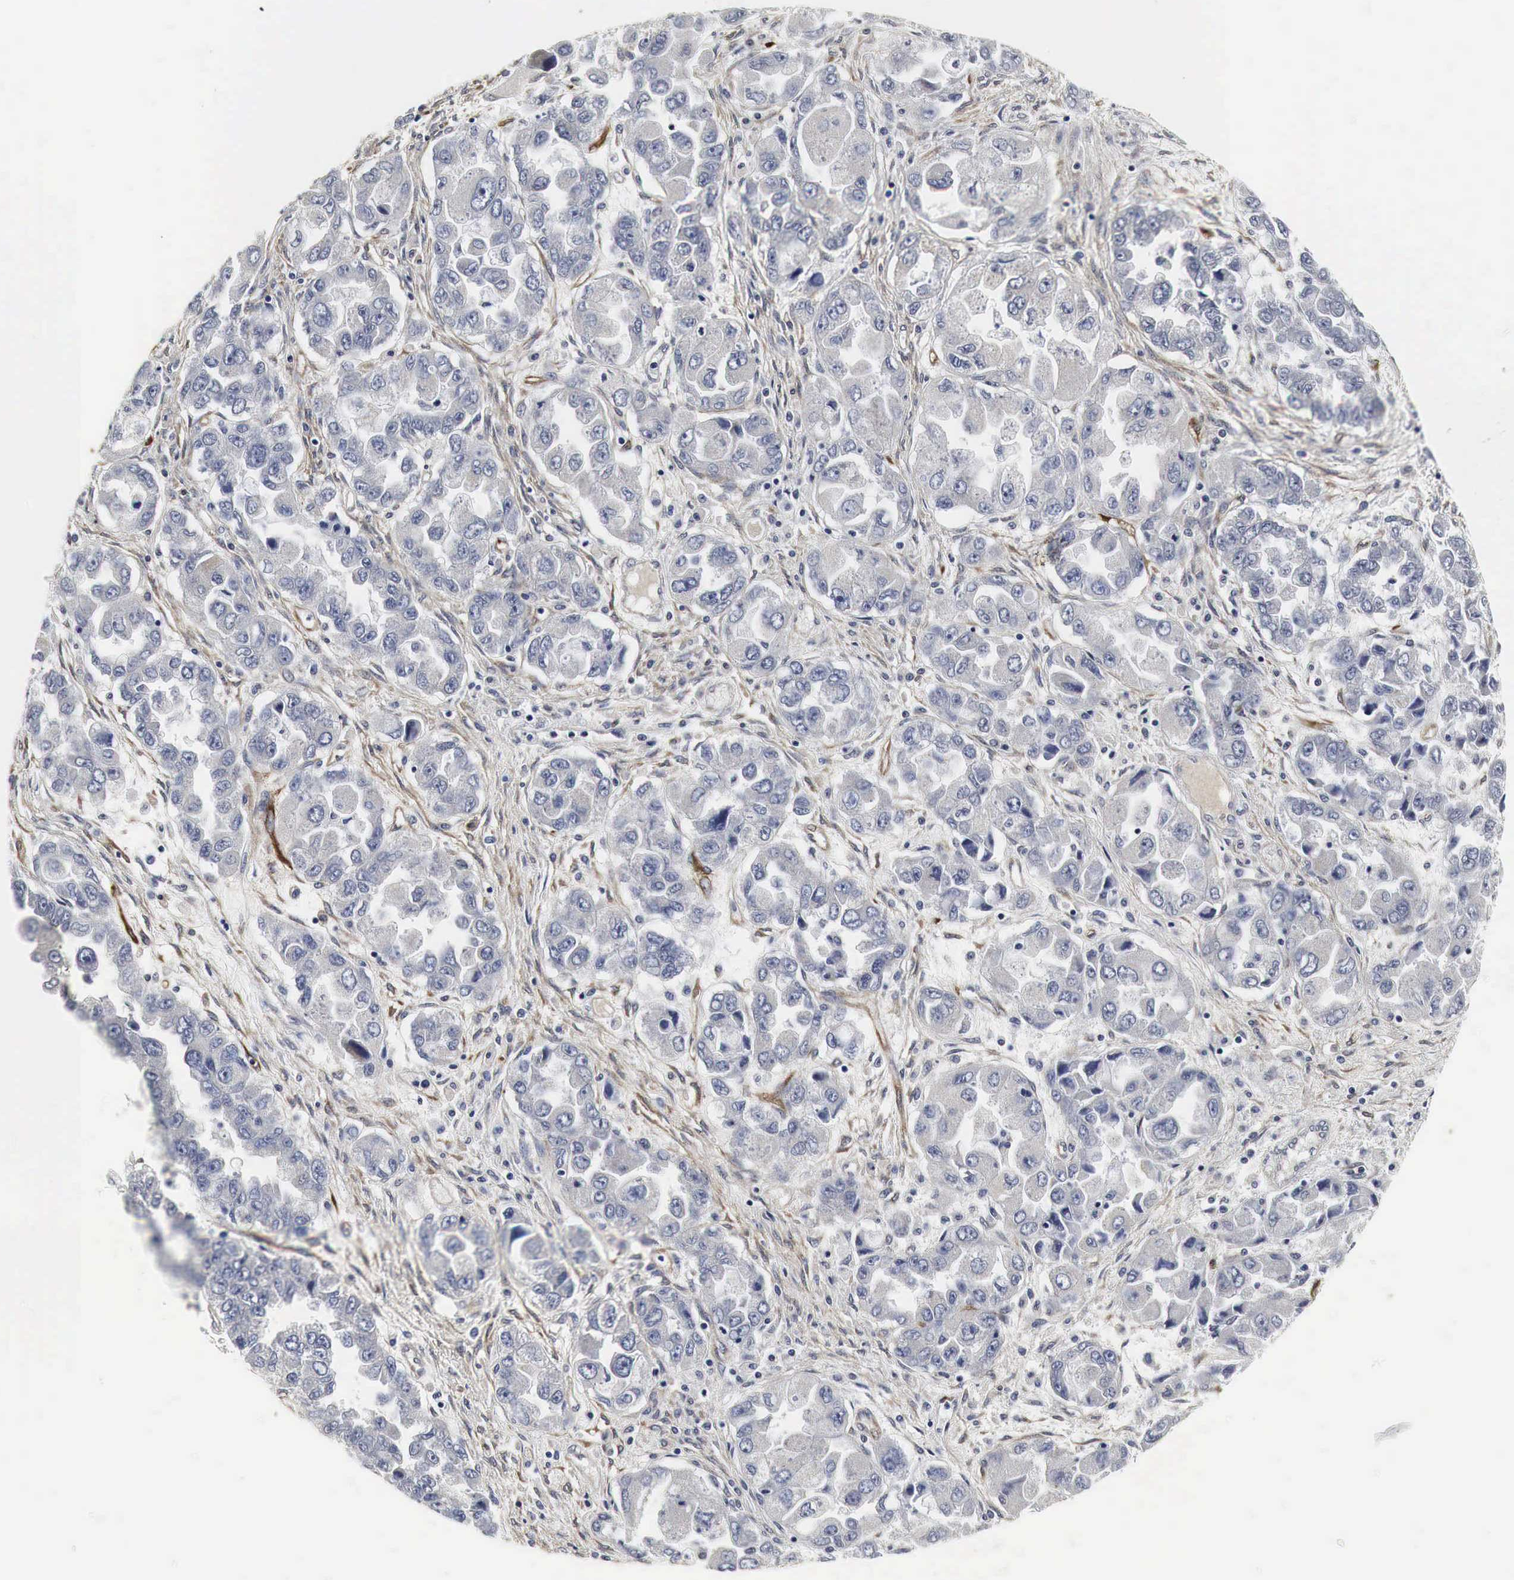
{"staining": {"intensity": "negative", "quantity": "none", "location": "none"}, "tissue": "ovarian cancer", "cell_type": "Tumor cells", "image_type": "cancer", "snomed": [{"axis": "morphology", "description": "Cystadenocarcinoma, serous, NOS"}, {"axis": "topography", "description": "Ovary"}], "caption": "A histopathology image of human serous cystadenocarcinoma (ovarian) is negative for staining in tumor cells. The staining was performed using DAB (3,3'-diaminobenzidine) to visualize the protein expression in brown, while the nuclei were stained in blue with hematoxylin (Magnification: 20x).", "gene": "SPIN1", "patient": {"sex": "female", "age": 84}}